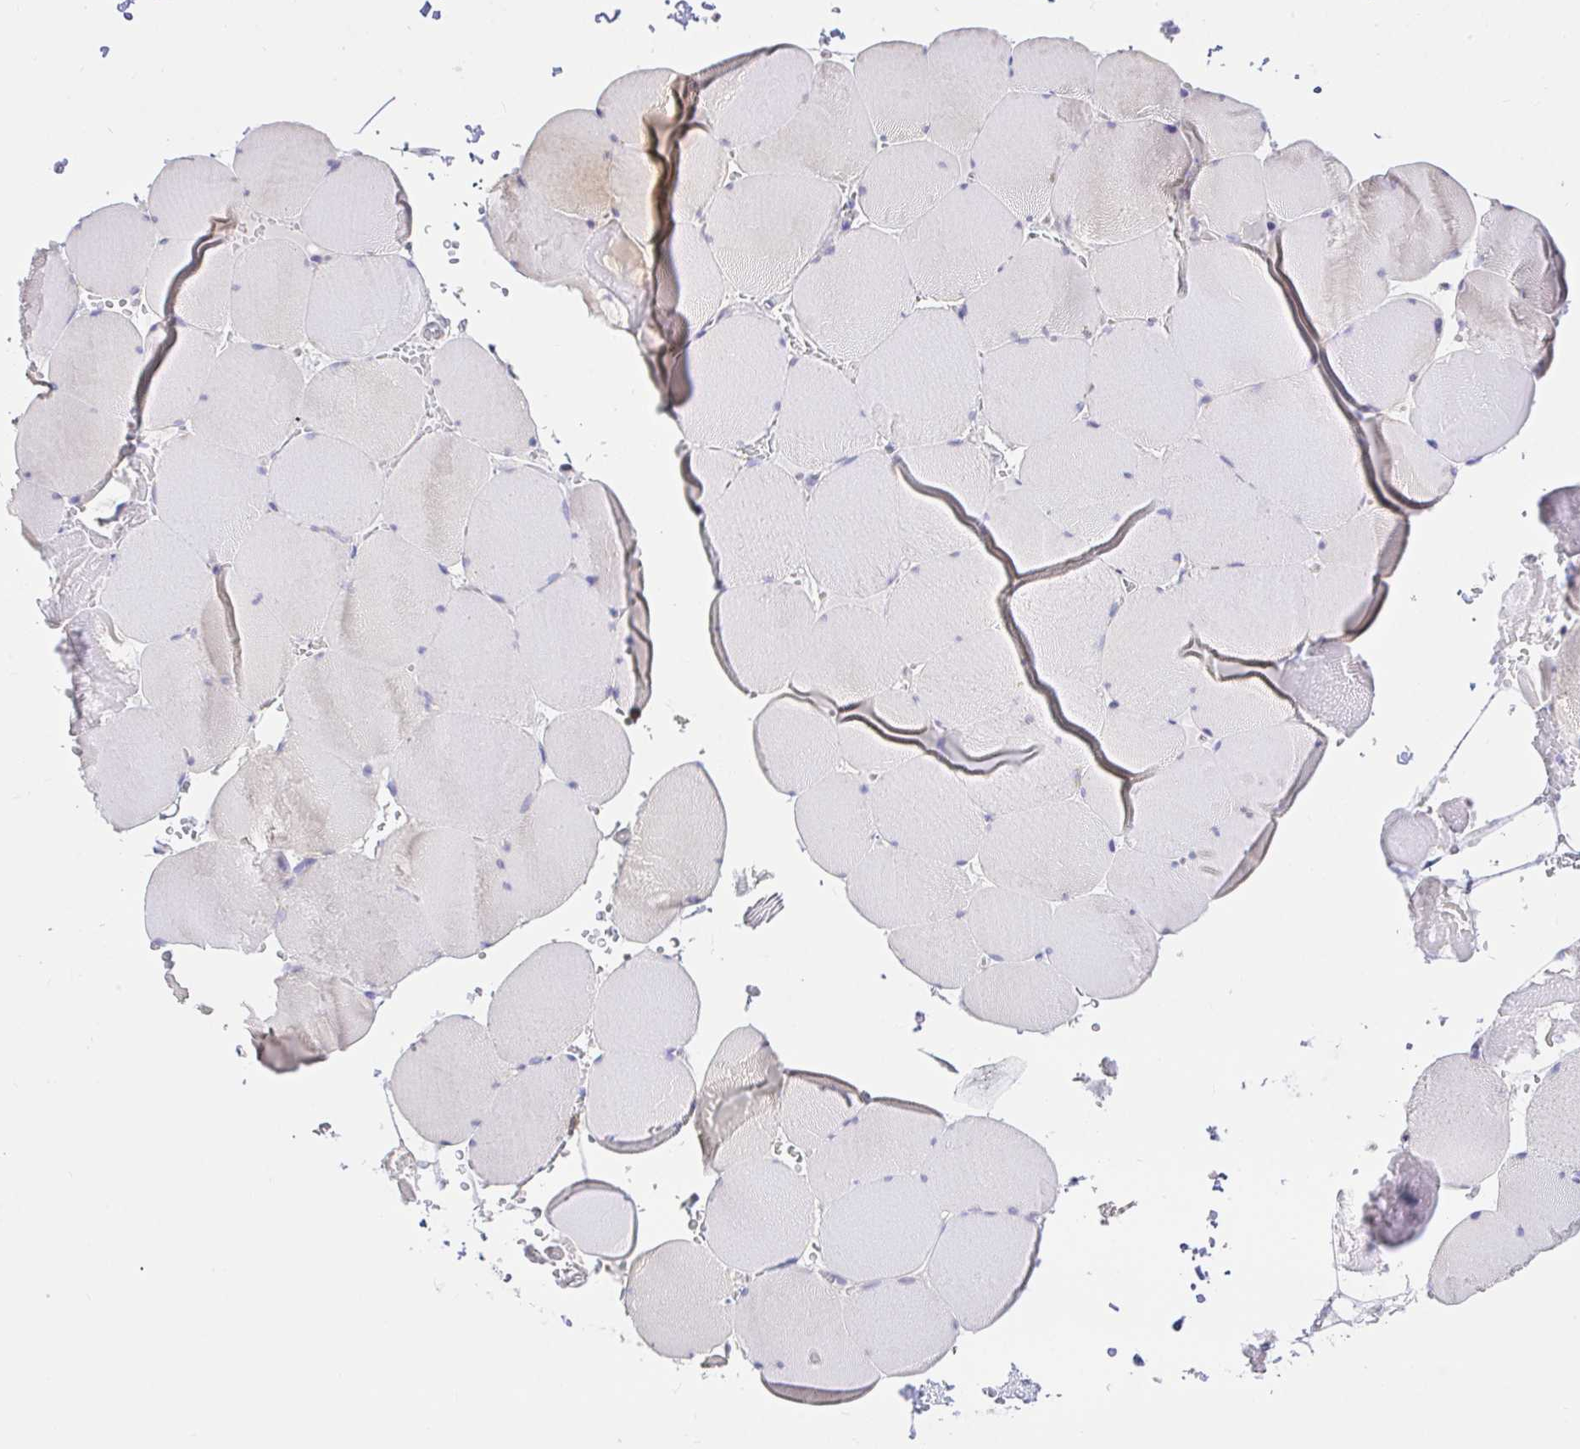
{"staining": {"intensity": "negative", "quantity": "none", "location": "none"}, "tissue": "skeletal muscle", "cell_type": "Myocytes", "image_type": "normal", "snomed": [{"axis": "morphology", "description": "Normal tissue, NOS"}, {"axis": "topography", "description": "Skeletal muscle"}, {"axis": "topography", "description": "Head-Neck"}], "caption": "High magnification brightfield microscopy of unremarkable skeletal muscle stained with DAB (brown) and counterstained with hematoxylin (blue): myocytes show no significant positivity. Nuclei are stained in blue.", "gene": "SKAP1", "patient": {"sex": "male", "age": 66}}